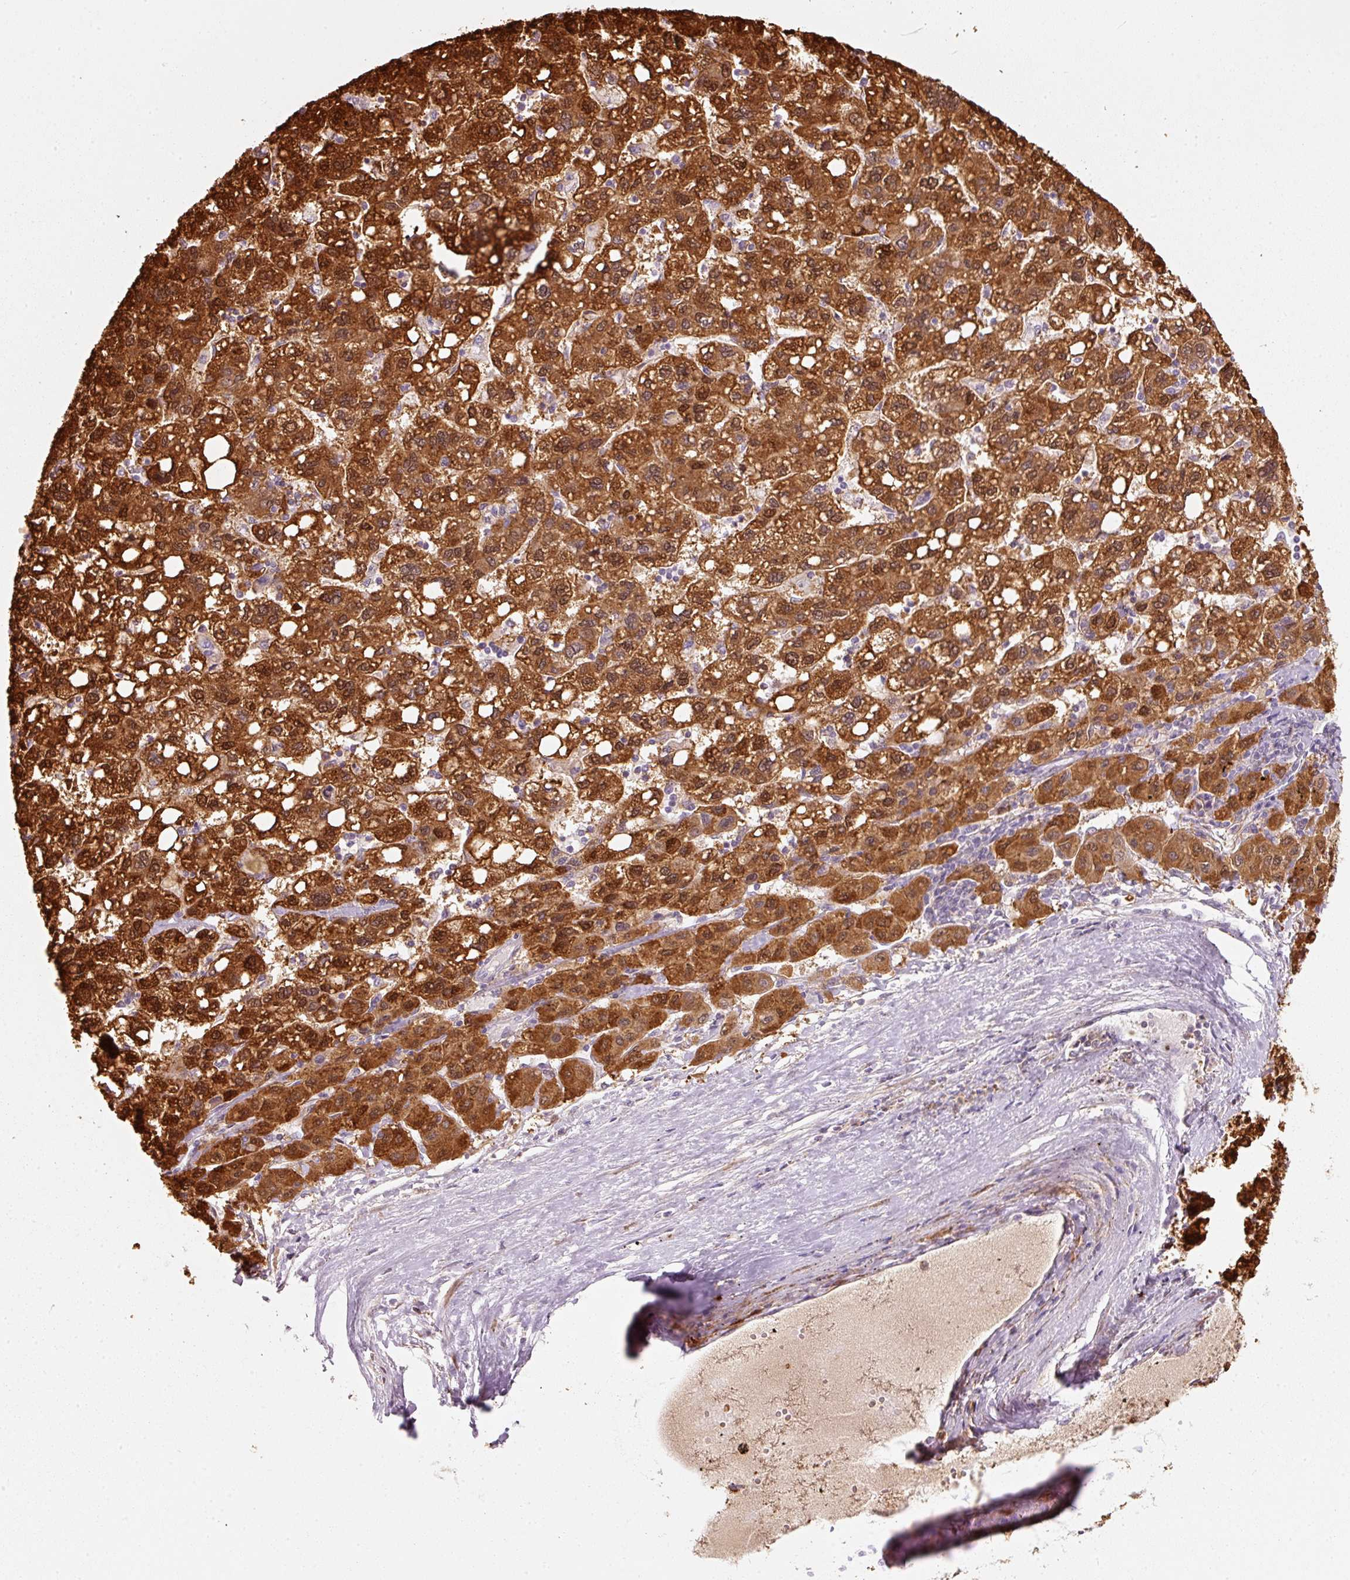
{"staining": {"intensity": "strong", "quantity": ">75%", "location": "cytoplasmic/membranous,nuclear"}, "tissue": "liver cancer", "cell_type": "Tumor cells", "image_type": "cancer", "snomed": [{"axis": "morphology", "description": "Carcinoma, Hepatocellular, NOS"}, {"axis": "topography", "description": "Liver"}], "caption": "A brown stain labels strong cytoplasmic/membranous and nuclear expression of a protein in liver hepatocellular carcinoma tumor cells.", "gene": "IQGAP2", "patient": {"sex": "female", "age": 82}}